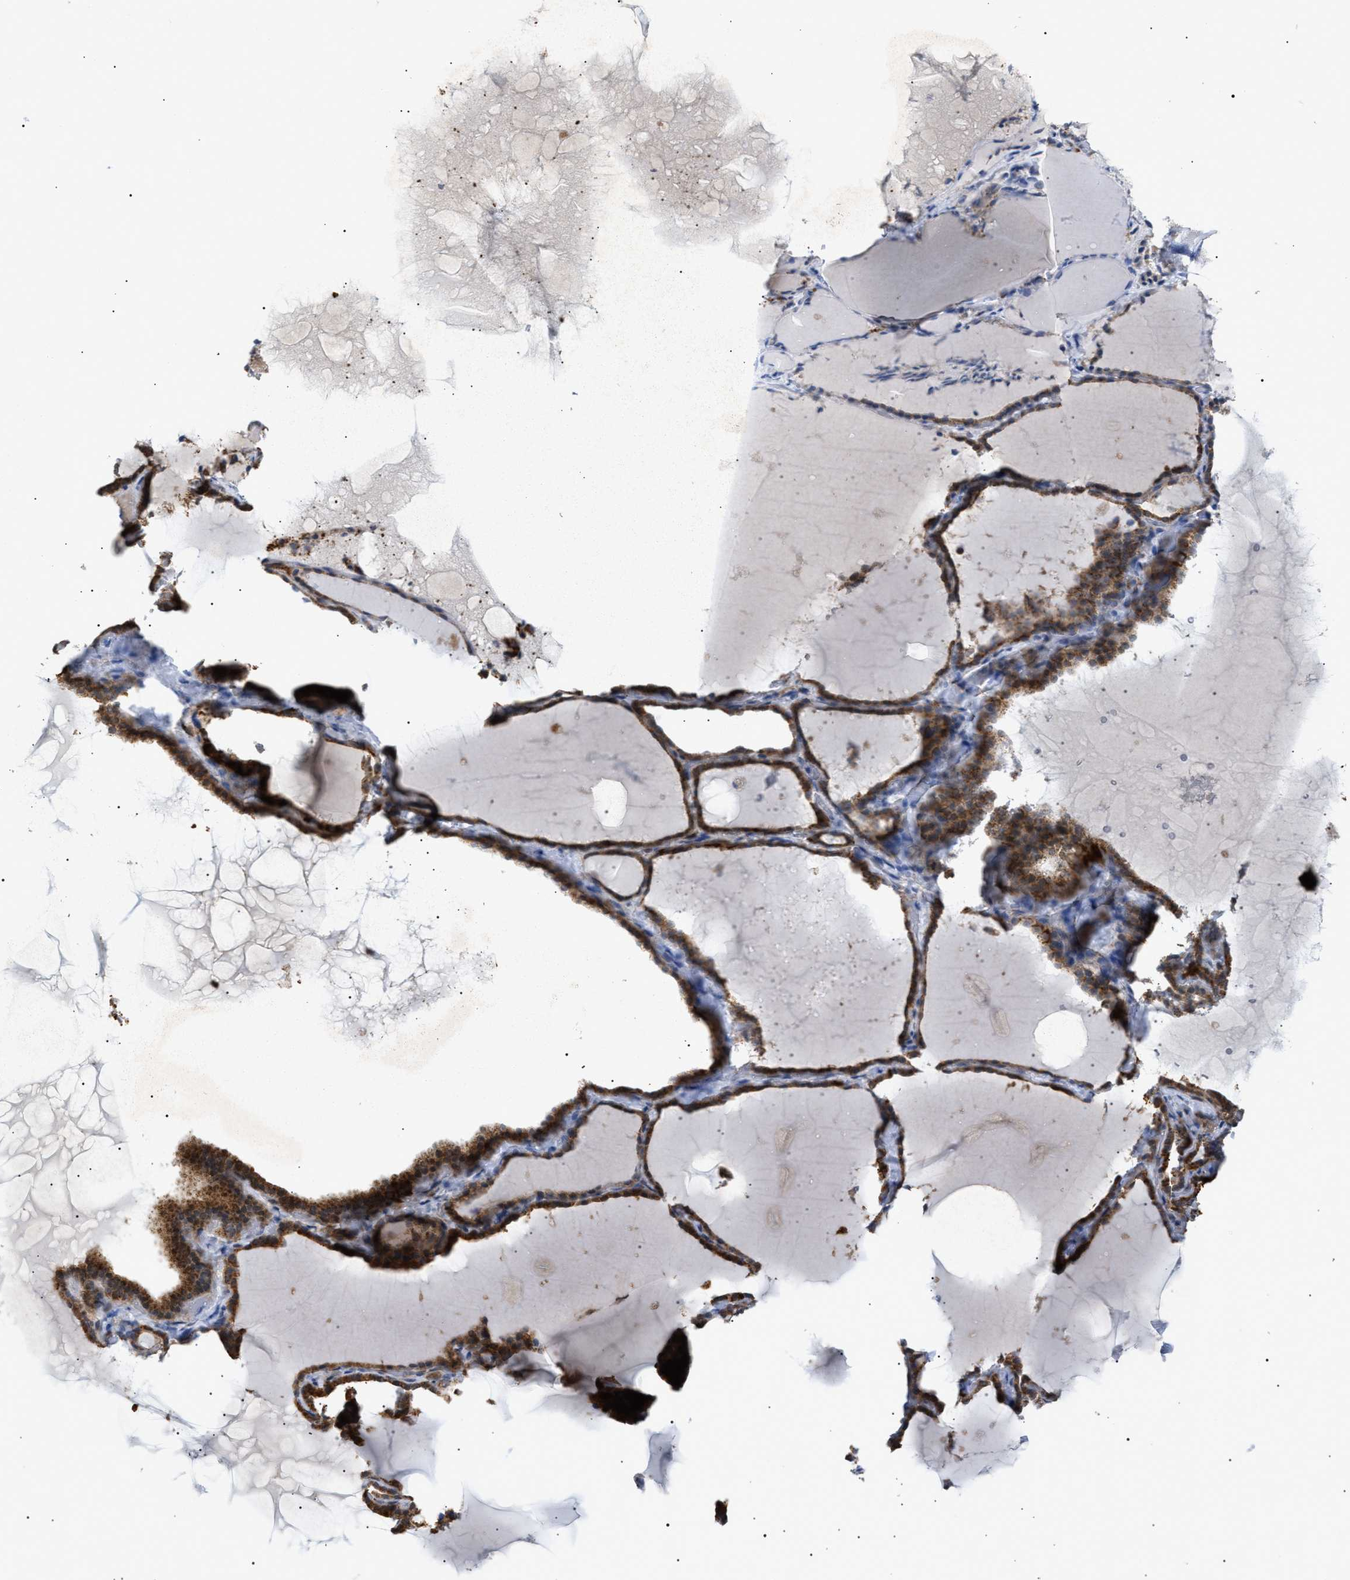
{"staining": {"intensity": "strong", "quantity": ">75%", "location": "cytoplasmic/membranous"}, "tissue": "thyroid gland", "cell_type": "Glandular cells", "image_type": "normal", "snomed": [{"axis": "morphology", "description": "Normal tissue, NOS"}, {"axis": "topography", "description": "Thyroid gland"}], "caption": "Protein staining of normal thyroid gland displays strong cytoplasmic/membranous staining in approximately >75% of glandular cells.", "gene": "SIRT5", "patient": {"sex": "female", "age": 28}}